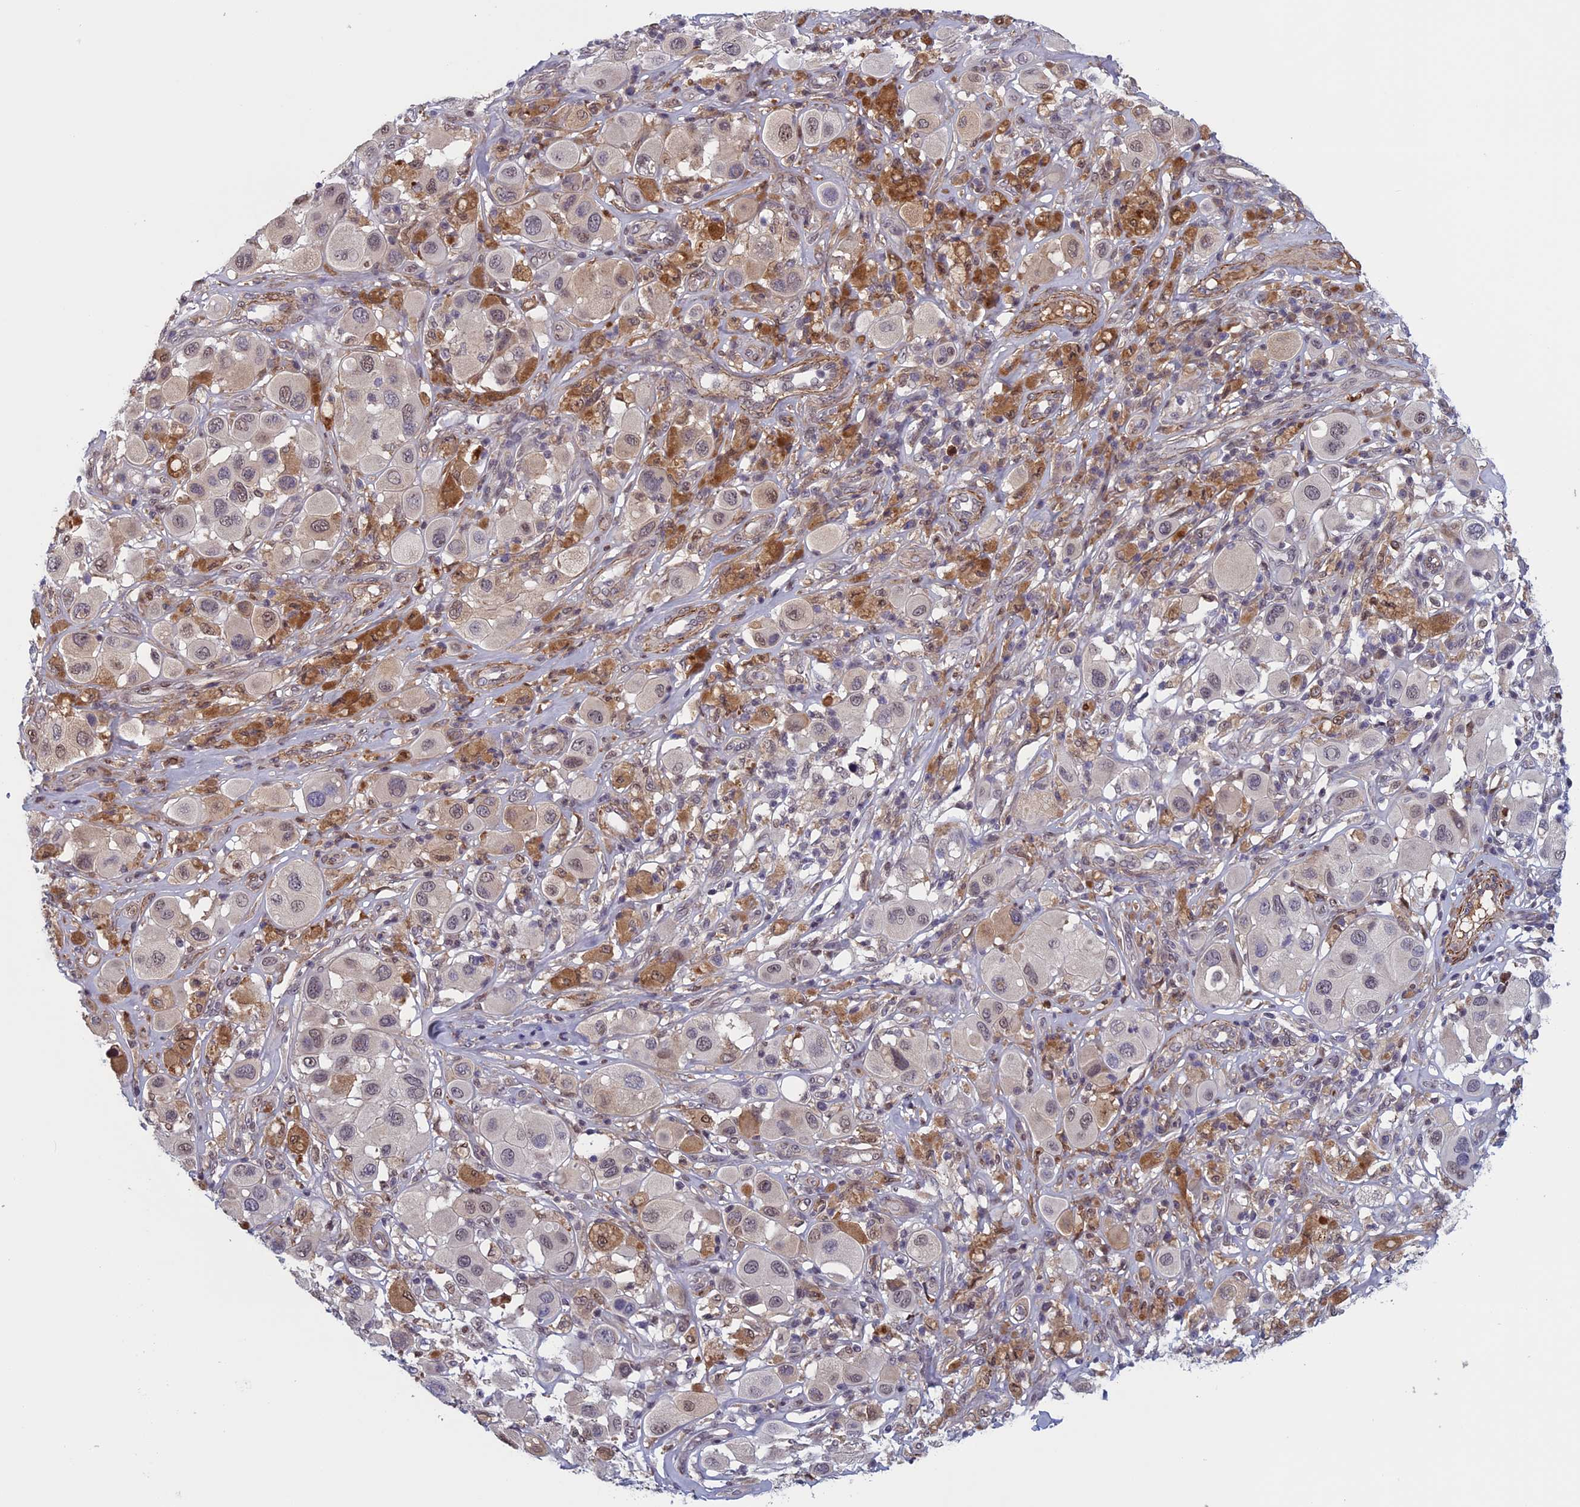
{"staining": {"intensity": "weak", "quantity": "<25%", "location": "nuclear"}, "tissue": "melanoma", "cell_type": "Tumor cells", "image_type": "cancer", "snomed": [{"axis": "morphology", "description": "Malignant melanoma, Metastatic site"}, {"axis": "topography", "description": "Skin"}], "caption": "There is no significant staining in tumor cells of malignant melanoma (metastatic site).", "gene": "FADS1", "patient": {"sex": "male", "age": 41}}